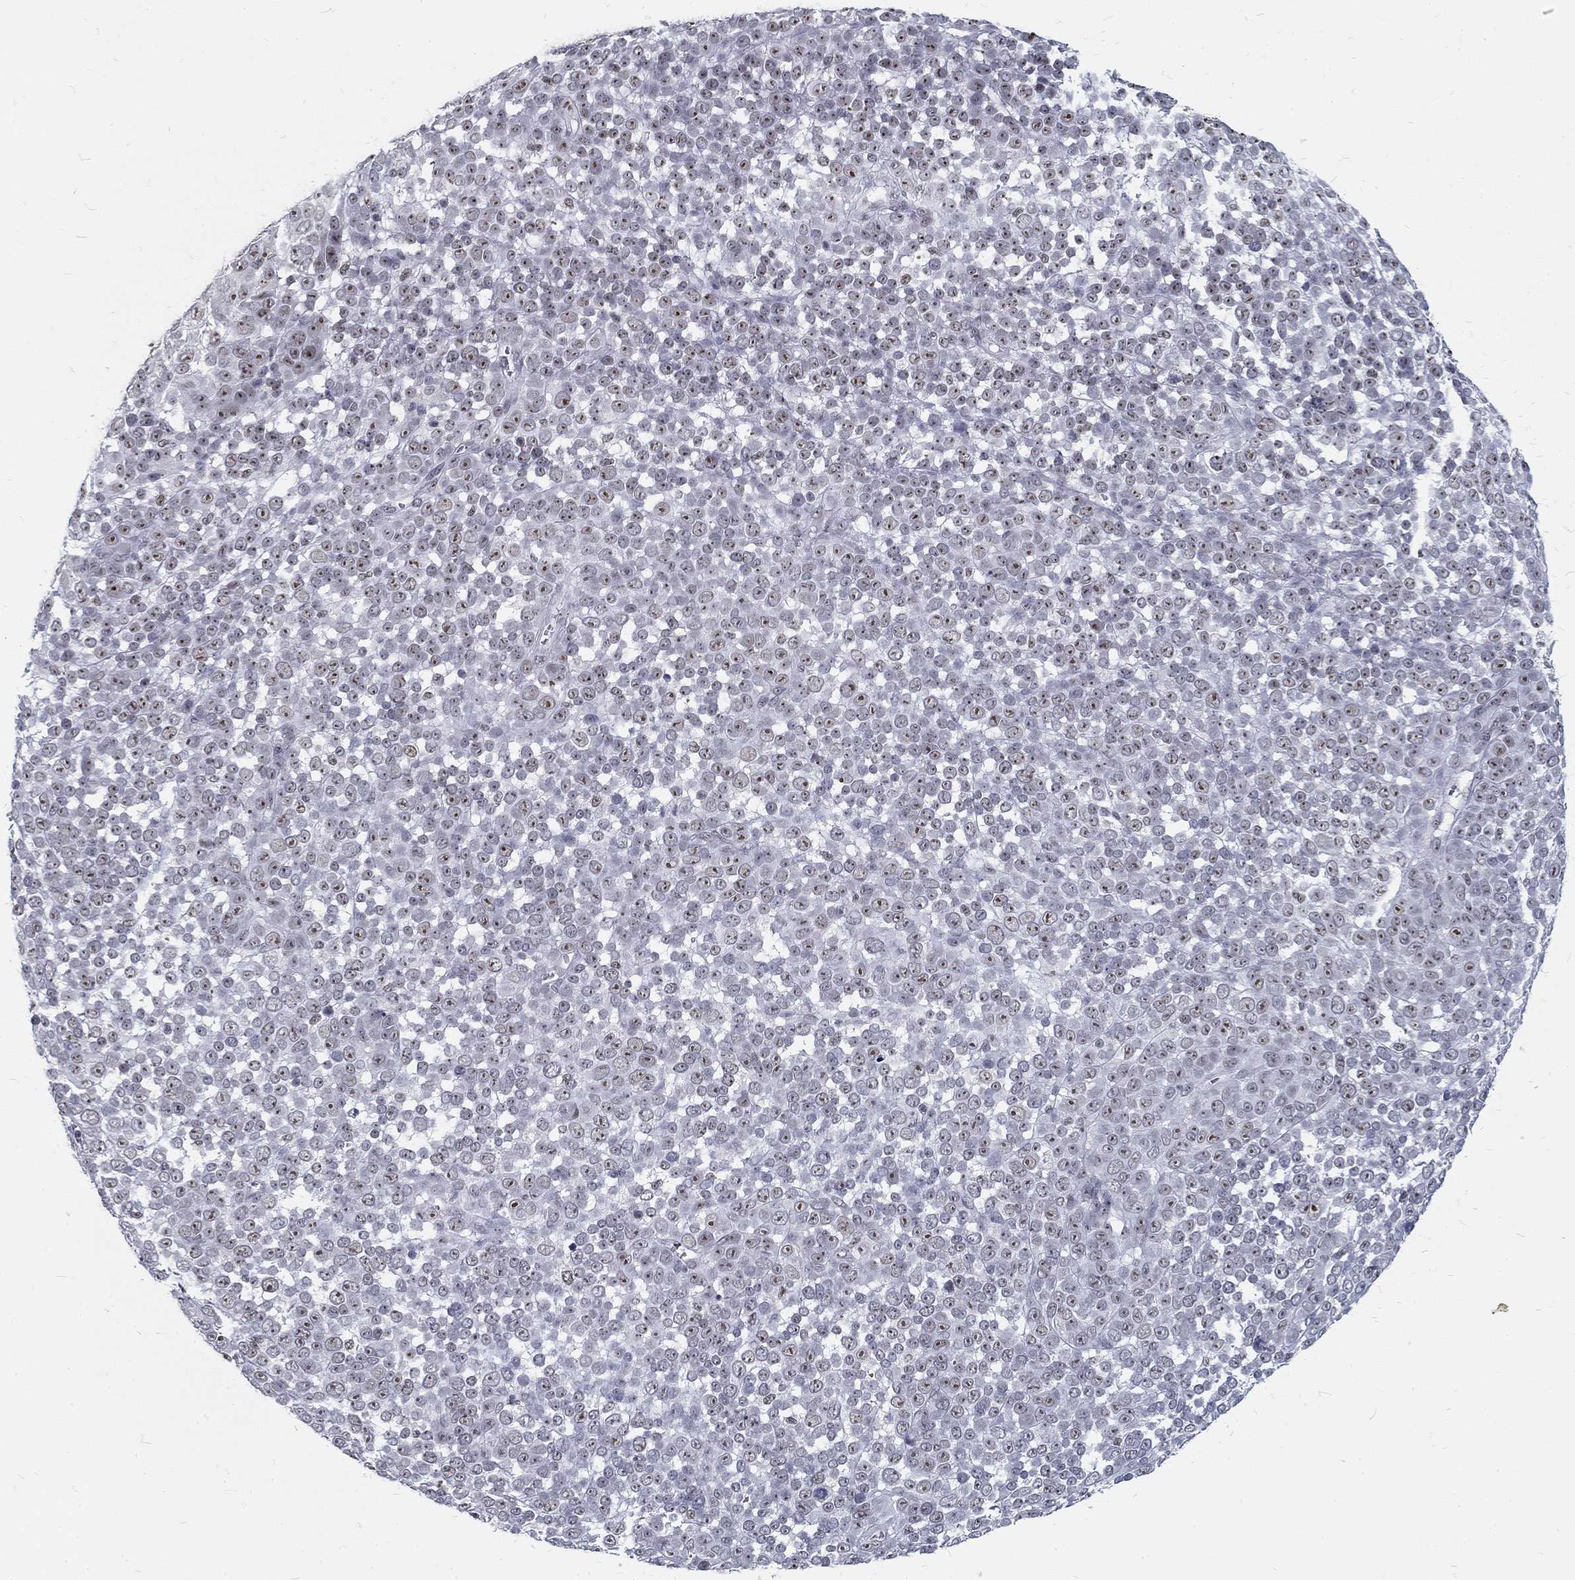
{"staining": {"intensity": "weak", "quantity": "25%-75%", "location": "nuclear"}, "tissue": "melanoma", "cell_type": "Tumor cells", "image_type": "cancer", "snomed": [{"axis": "morphology", "description": "Malignant melanoma, NOS"}, {"axis": "topography", "description": "Skin"}], "caption": "High-power microscopy captured an IHC micrograph of malignant melanoma, revealing weak nuclear positivity in about 25%-75% of tumor cells.", "gene": "SNORC", "patient": {"sex": "female", "age": 95}}